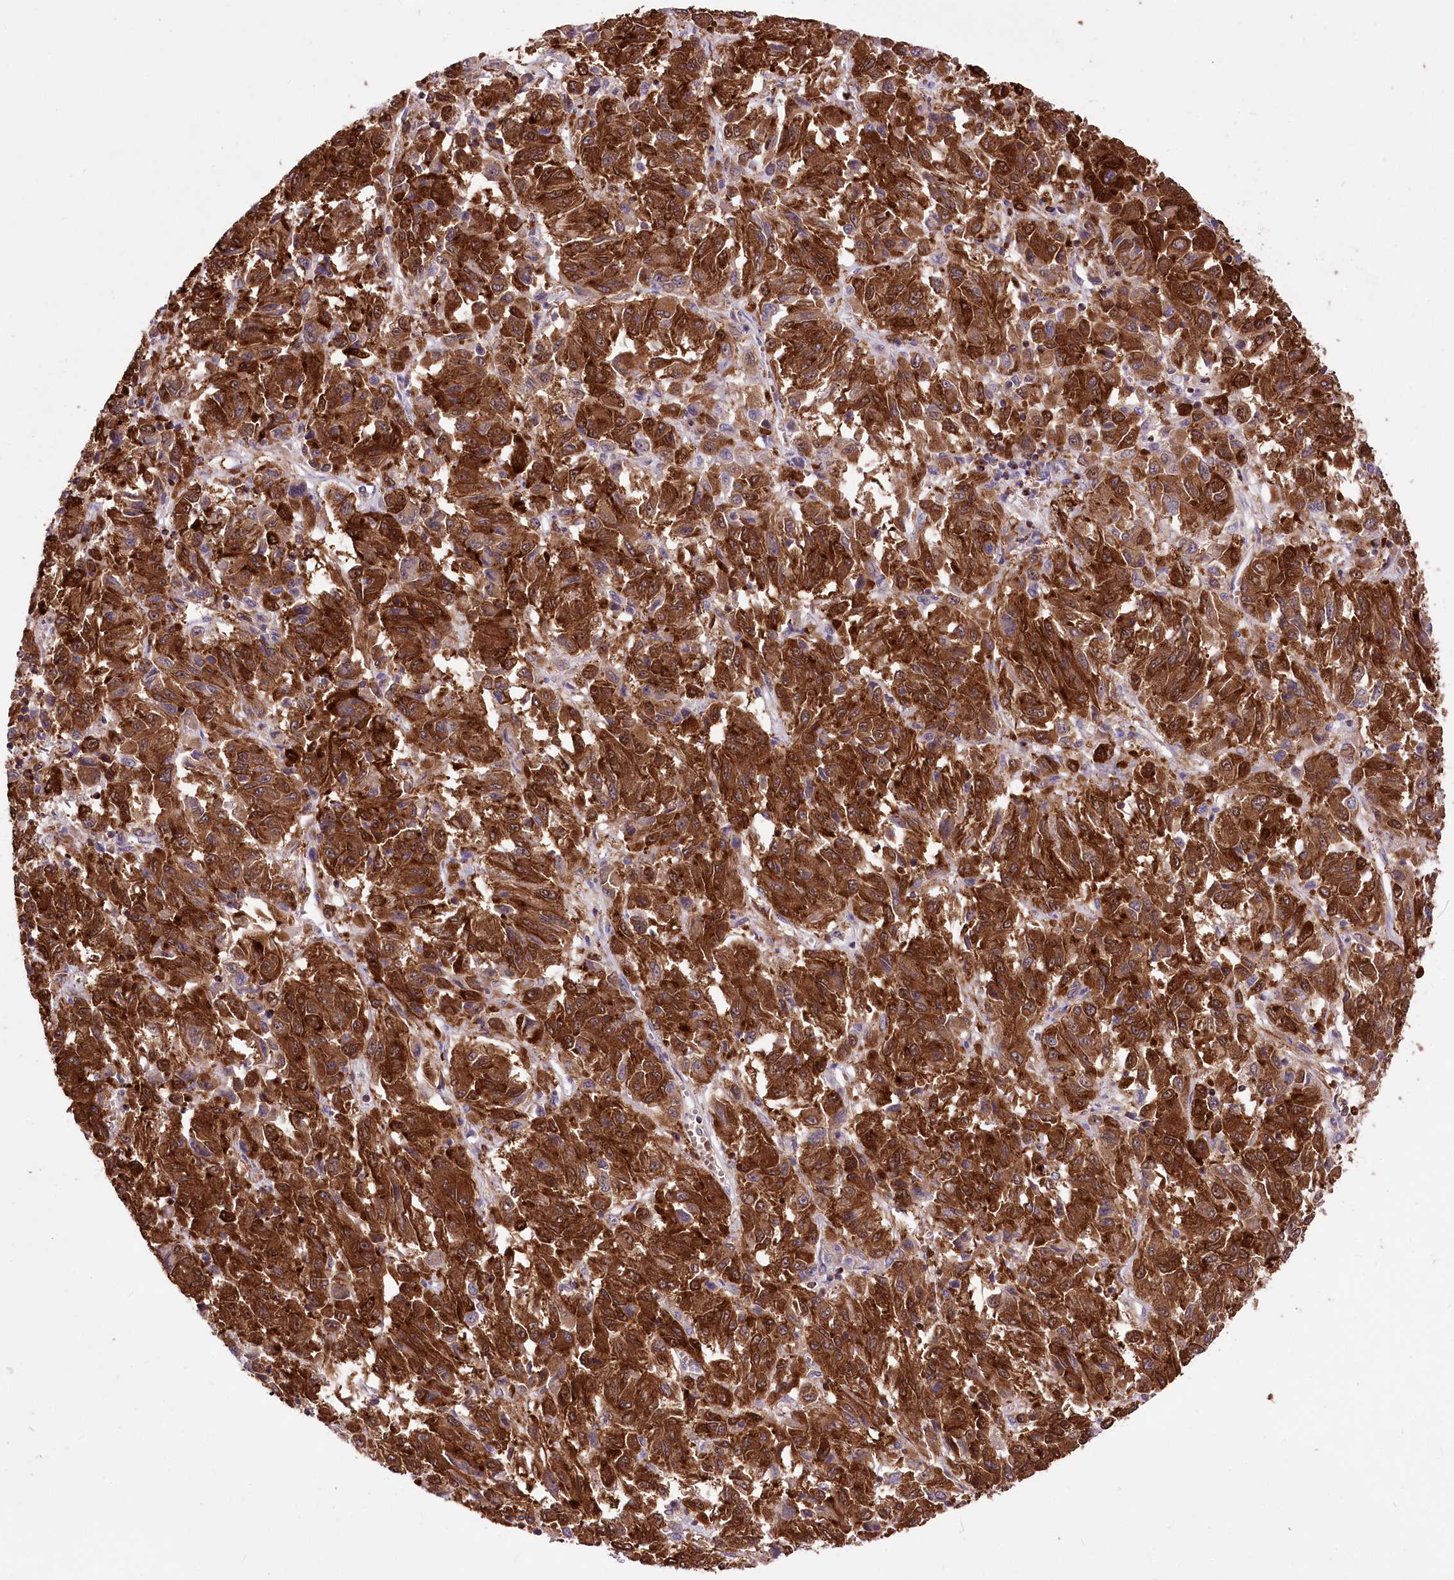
{"staining": {"intensity": "strong", "quantity": ">75%", "location": "cytoplasmic/membranous,nuclear"}, "tissue": "melanoma", "cell_type": "Tumor cells", "image_type": "cancer", "snomed": [{"axis": "morphology", "description": "Malignant melanoma, Metastatic site"}, {"axis": "topography", "description": "Lung"}], "caption": "Human melanoma stained with a protein marker exhibits strong staining in tumor cells.", "gene": "SERGEF", "patient": {"sex": "male", "age": 64}}